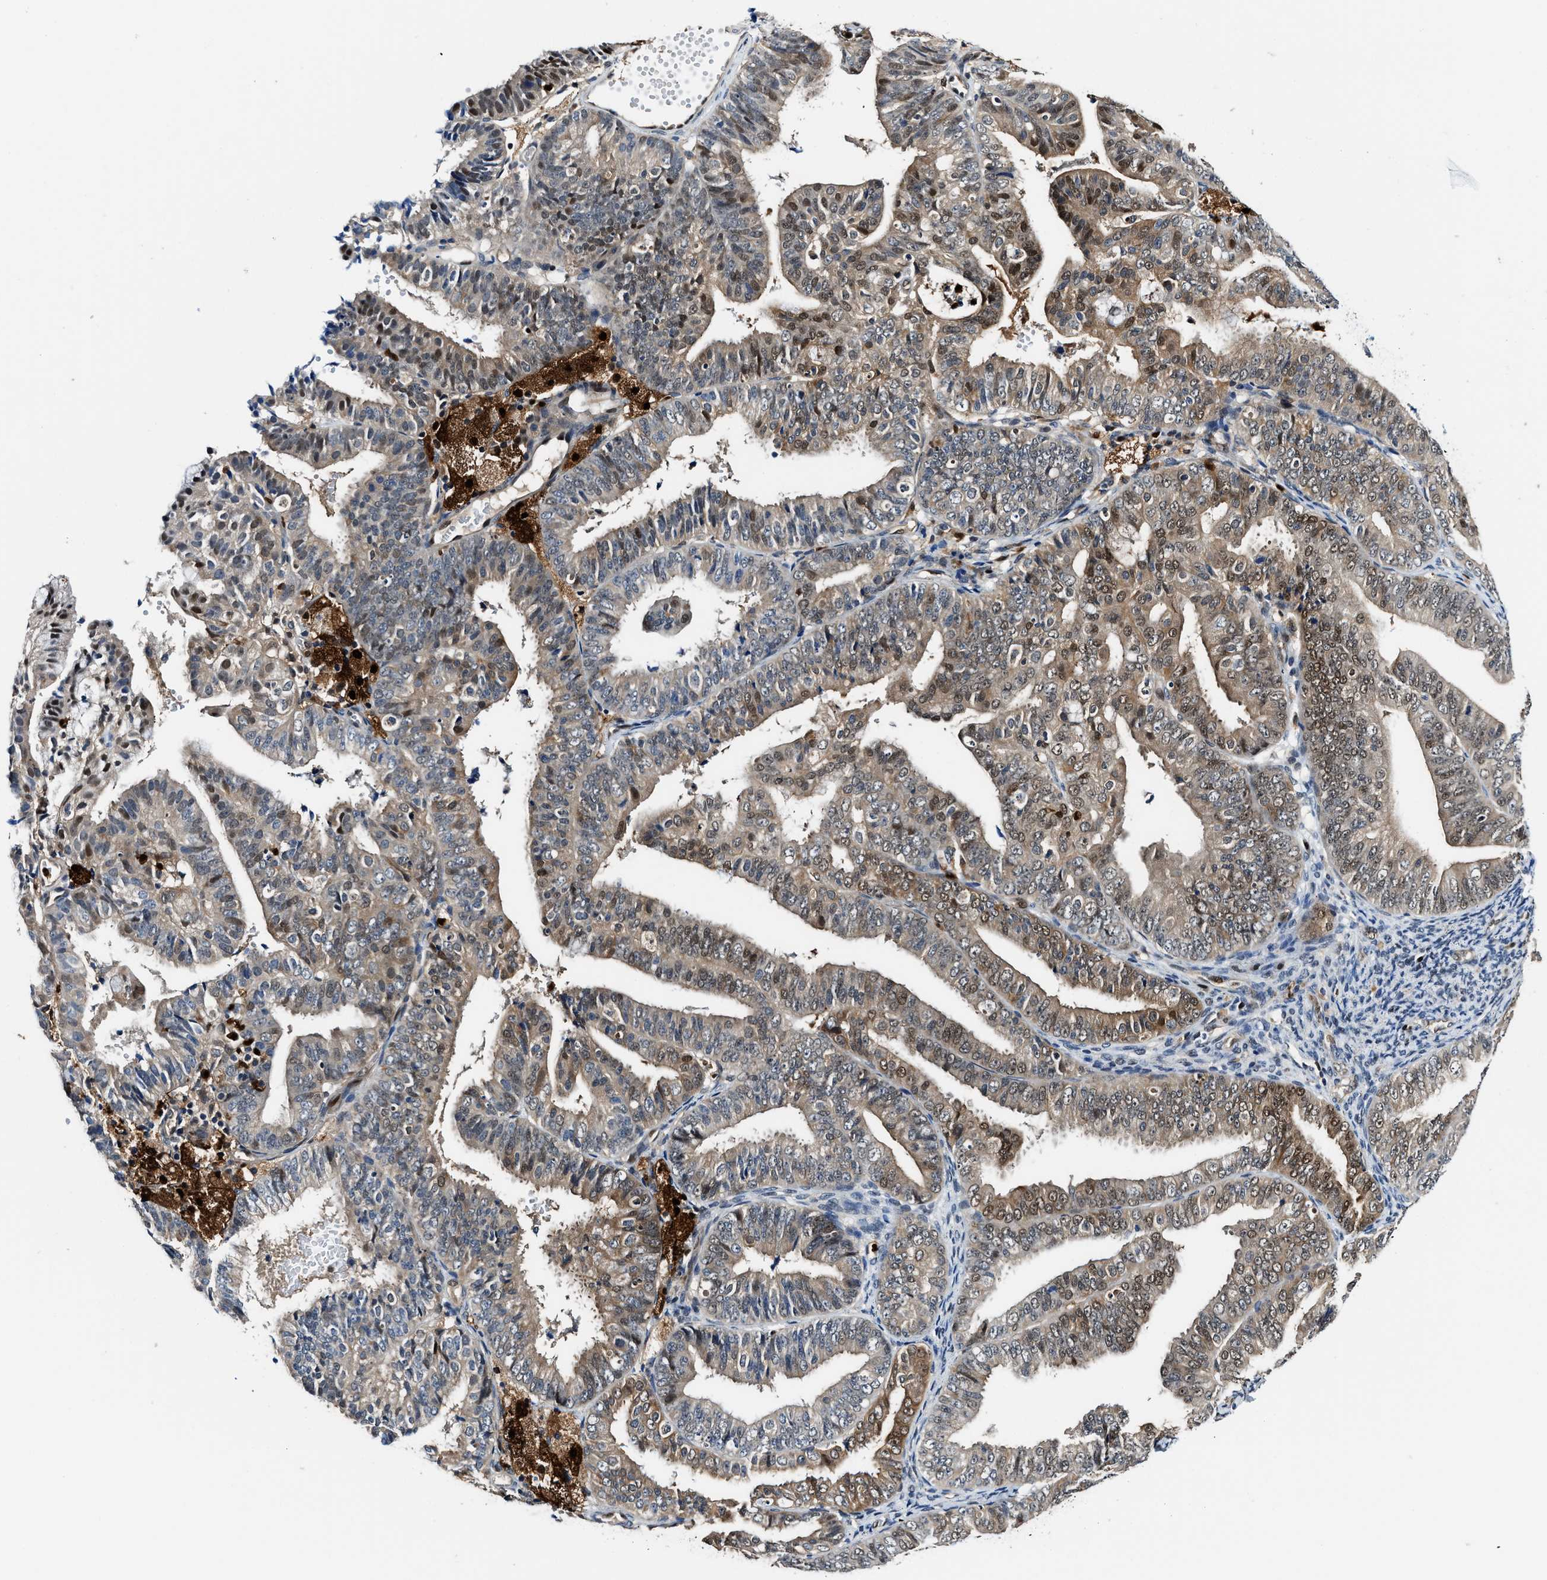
{"staining": {"intensity": "moderate", "quantity": ">75%", "location": "cytoplasmic/membranous,nuclear"}, "tissue": "endometrial cancer", "cell_type": "Tumor cells", "image_type": "cancer", "snomed": [{"axis": "morphology", "description": "Adenocarcinoma, NOS"}, {"axis": "topography", "description": "Endometrium"}], "caption": "Protein positivity by immunohistochemistry (IHC) displays moderate cytoplasmic/membranous and nuclear positivity in about >75% of tumor cells in endometrial cancer (adenocarcinoma).", "gene": "LTA4H", "patient": {"sex": "female", "age": 63}}